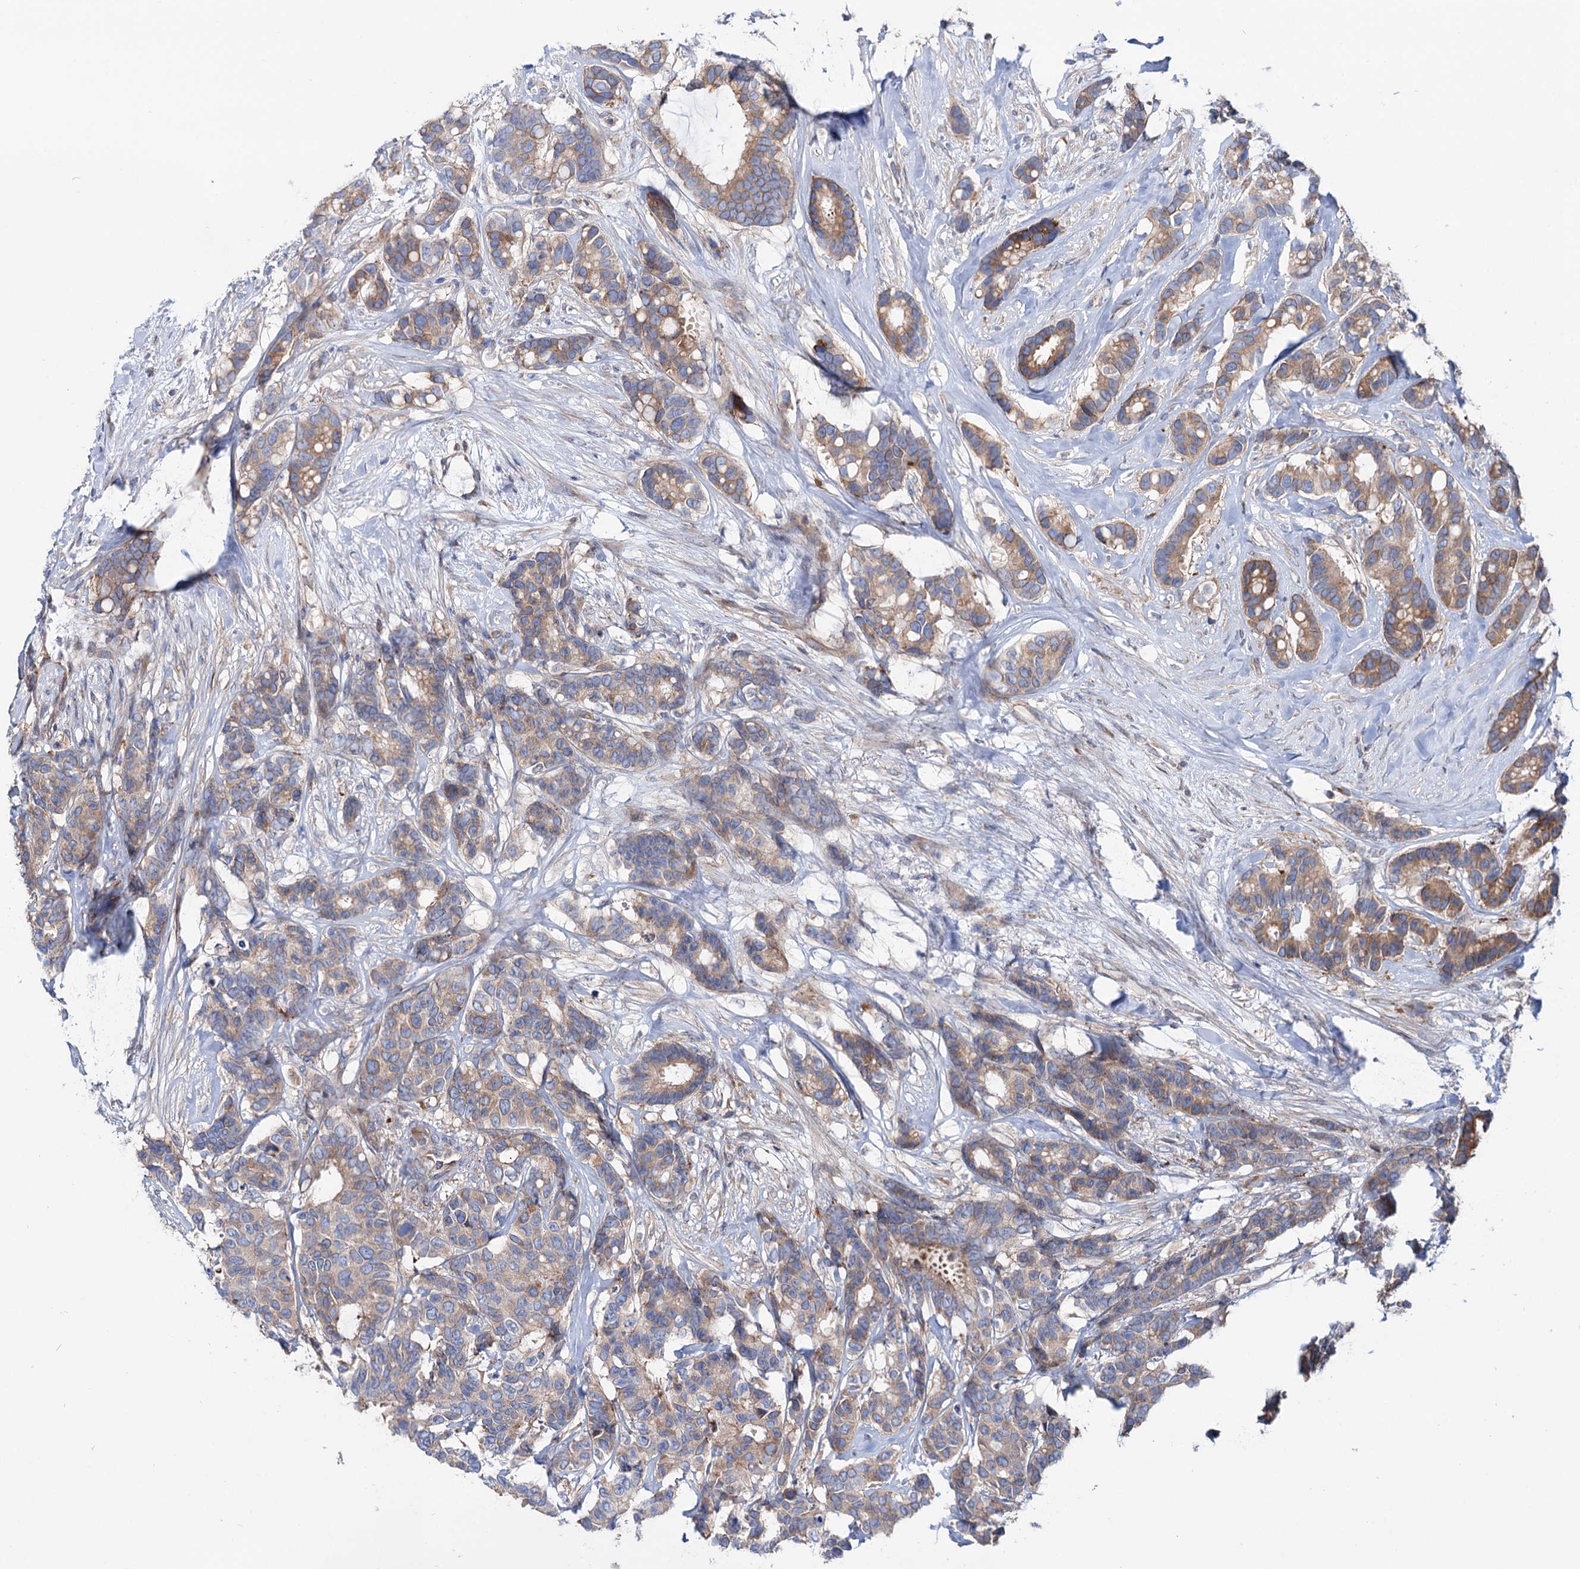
{"staining": {"intensity": "moderate", "quantity": ">75%", "location": "cytoplasmic/membranous"}, "tissue": "breast cancer", "cell_type": "Tumor cells", "image_type": "cancer", "snomed": [{"axis": "morphology", "description": "Duct carcinoma"}, {"axis": "topography", "description": "Breast"}], "caption": "Breast cancer (infiltrating ductal carcinoma) stained with a protein marker demonstrates moderate staining in tumor cells.", "gene": "PTDSS2", "patient": {"sex": "female", "age": 87}}